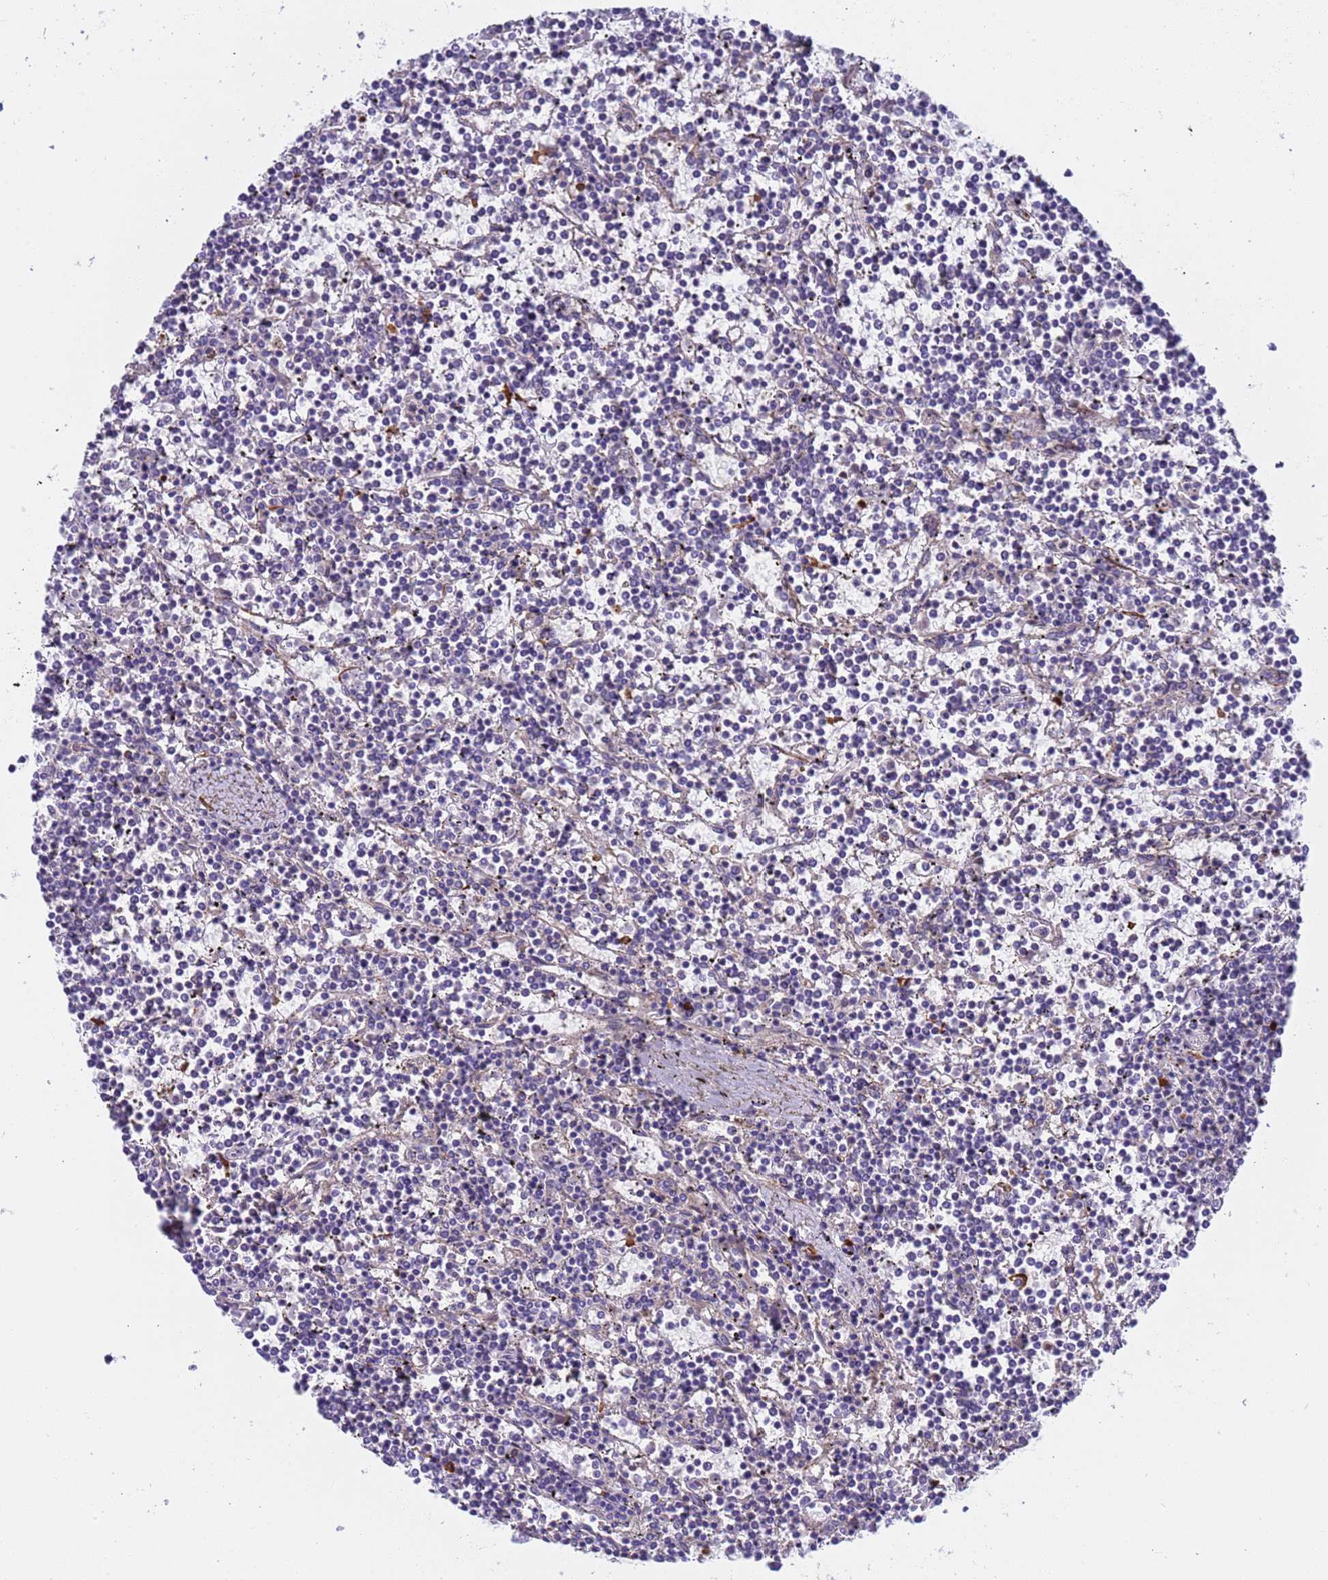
{"staining": {"intensity": "negative", "quantity": "none", "location": "none"}, "tissue": "lymphoma", "cell_type": "Tumor cells", "image_type": "cancer", "snomed": [{"axis": "morphology", "description": "Malignant lymphoma, non-Hodgkin's type, Low grade"}, {"axis": "topography", "description": "Spleen"}], "caption": "High power microscopy photomicrograph of an immunohistochemistry (IHC) micrograph of lymphoma, revealing no significant expression in tumor cells.", "gene": "C4orf46", "patient": {"sex": "female", "age": 19}}